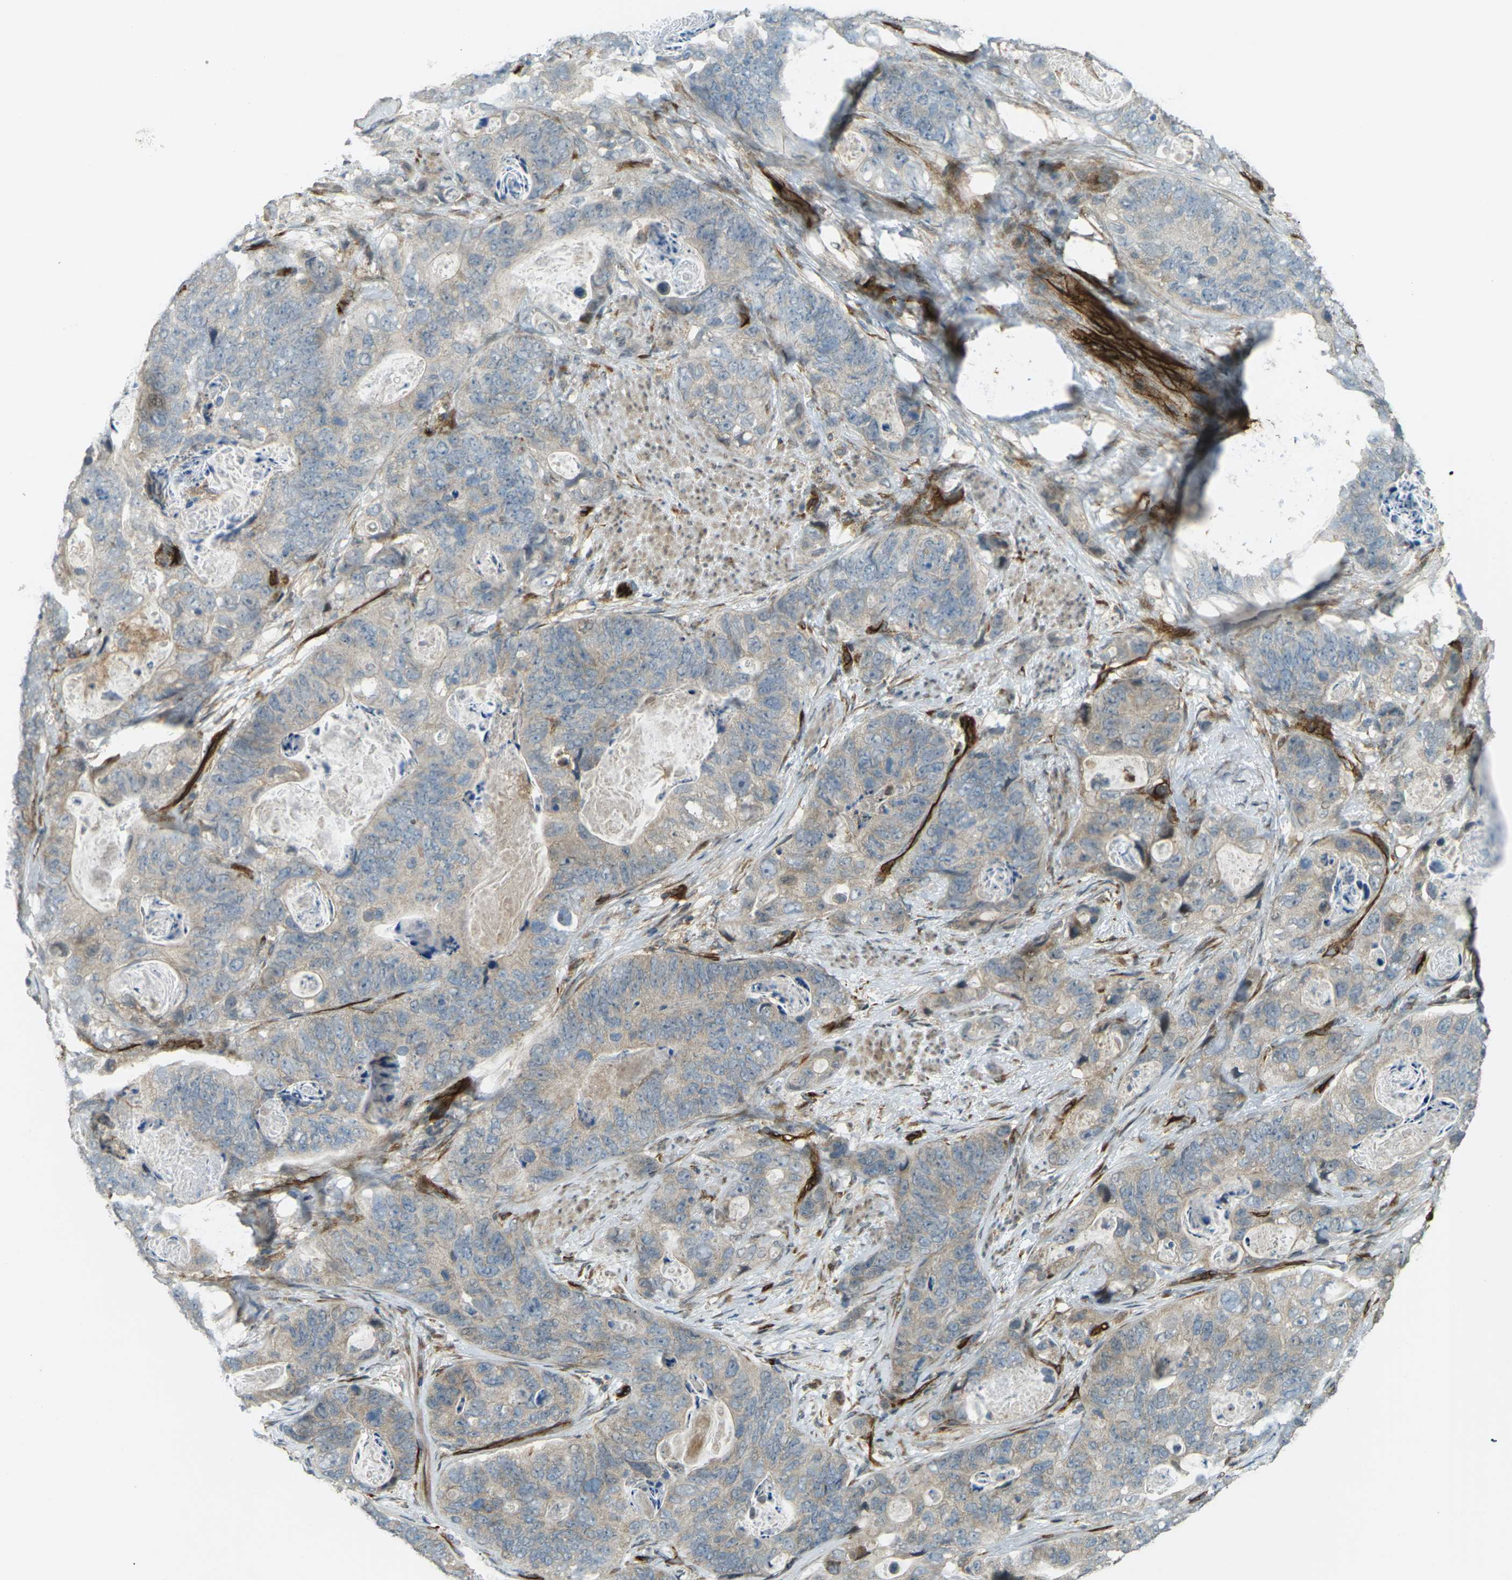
{"staining": {"intensity": "moderate", "quantity": "25%-75%", "location": "cytoplasmic/membranous"}, "tissue": "stomach cancer", "cell_type": "Tumor cells", "image_type": "cancer", "snomed": [{"axis": "morphology", "description": "Adenocarcinoma, NOS"}, {"axis": "topography", "description": "Stomach"}], "caption": "There is medium levels of moderate cytoplasmic/membranous positivity in tumor cells of stomach adenocarcinoma, as demonstrated by immunohistochemical staining (brown color).", "gene": "S1PR1", "patient": {"sex": "female", "age": 89}}